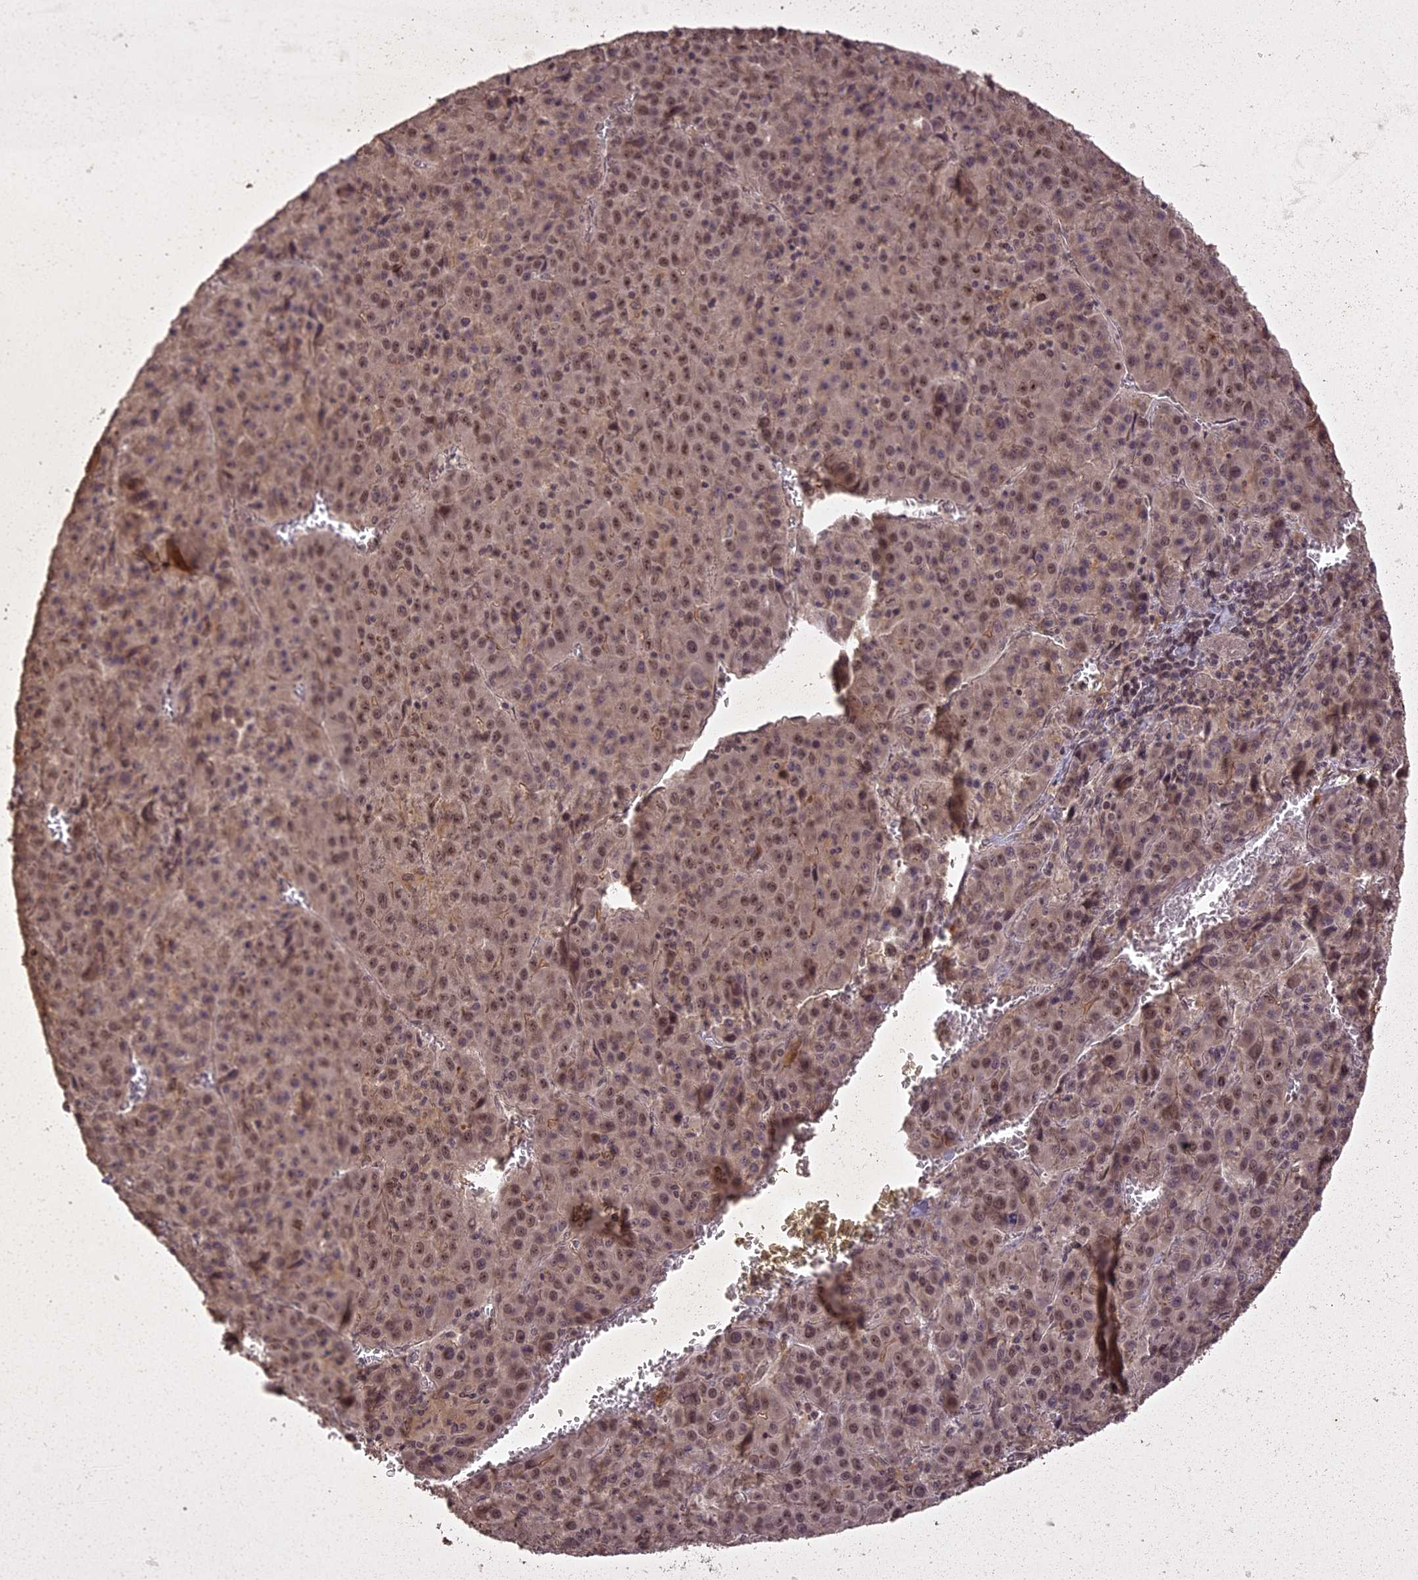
{"staining": {"intensity": "moderate", "quantity": ">75%", "location": "nuclear"}, "tissue": "liver cancer", "cell_type": "Tumor cells", "image_type": "cancer", "snomed": [{"axis": "morphology", "description": "Carcinoma, Hepatocellular, NOS"}, {"axis": "topography", "description": "Liver"}], "caption": "The immunohistochemical stain highlights moderate nuclear expression in tumor cells of liver cancer tissue.", "gene": "LIN37", "patient": {"sex": "female", "age": 53}}